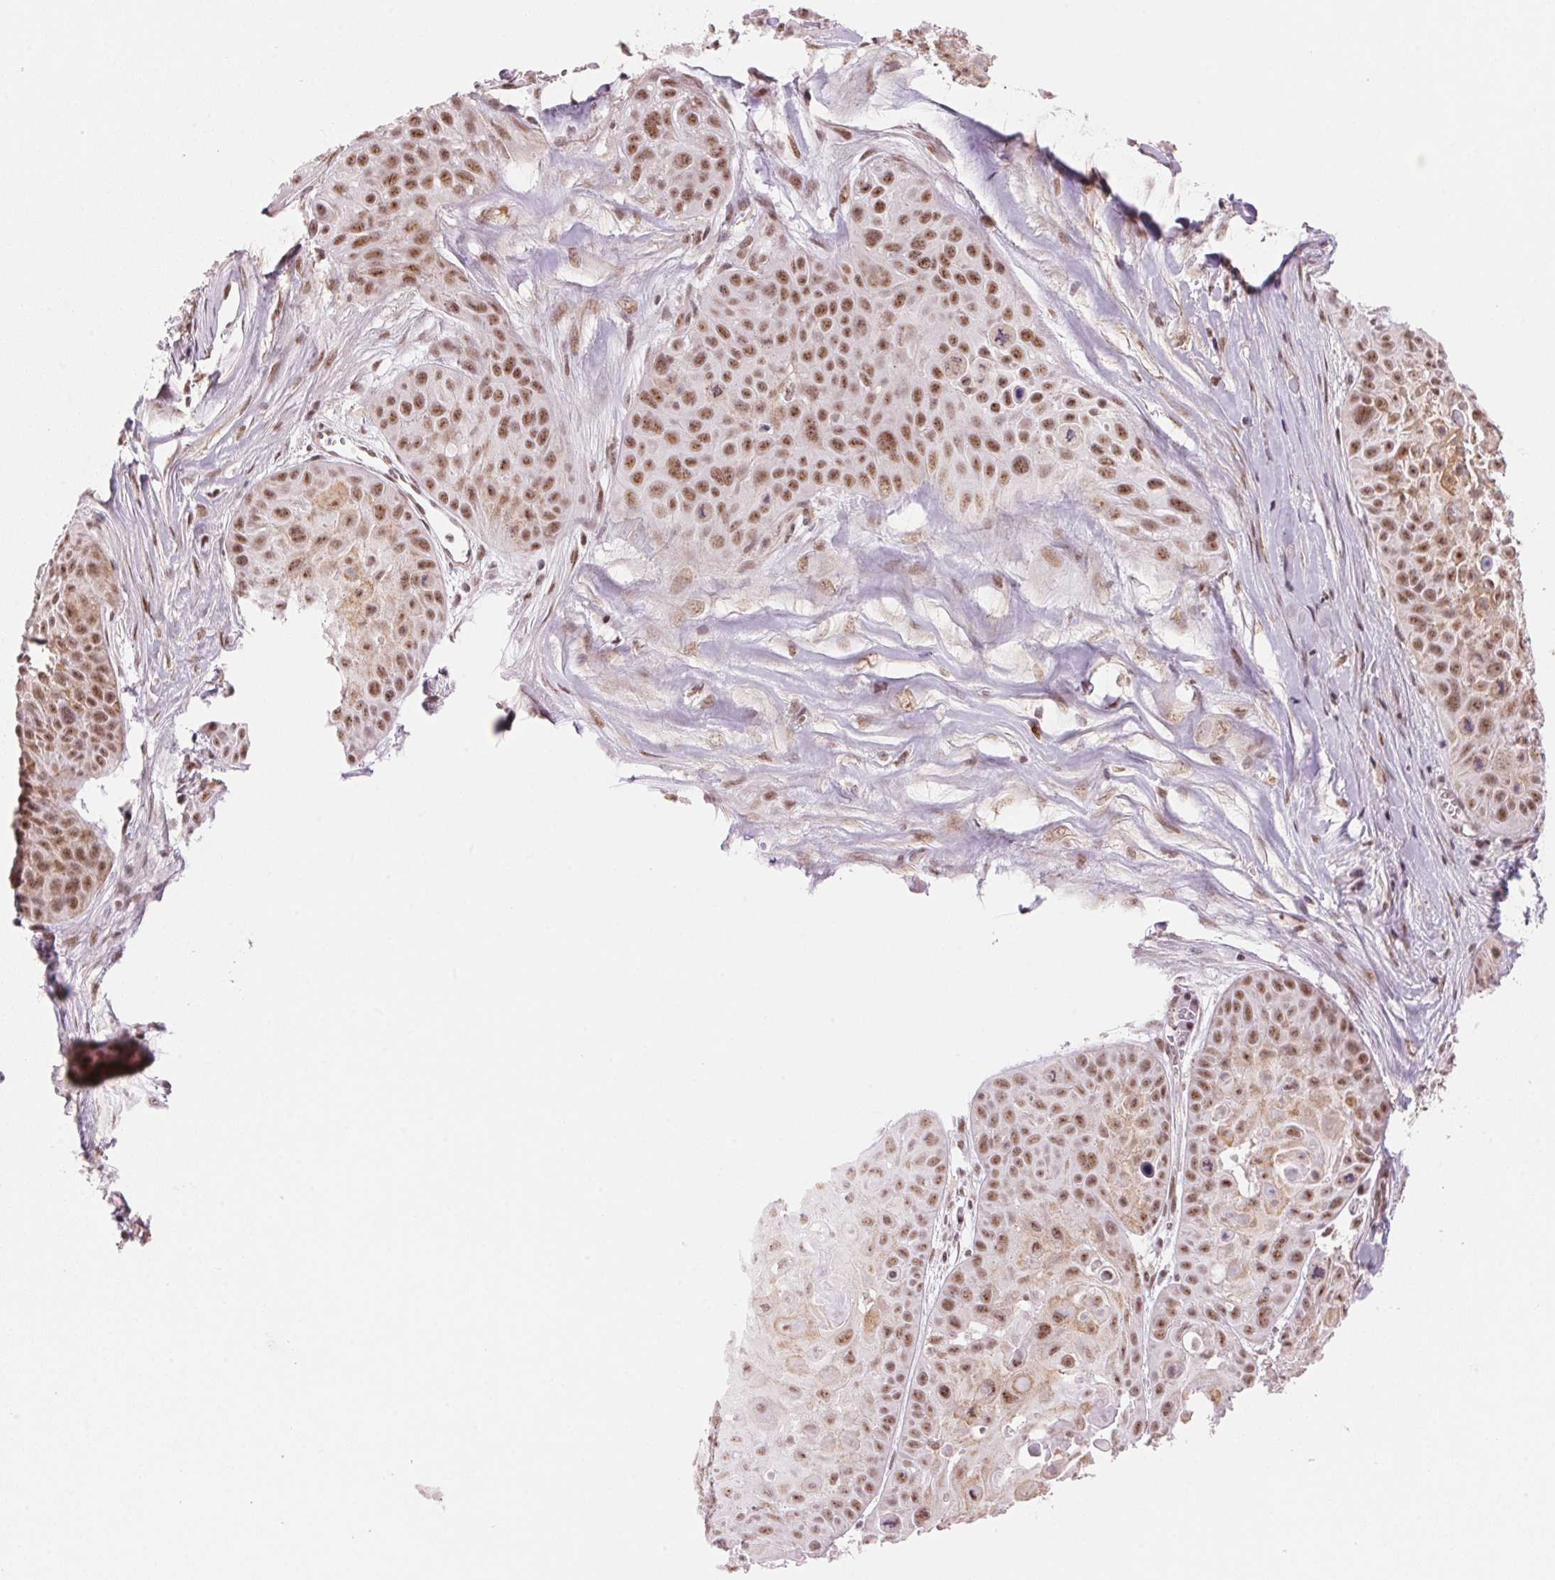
{"staining": {"intensity": "moderate", "quantity": ">75%", "location": "cytoplasmic/membranous,nuclear"}, "tissue": "skin cancer", "cell_type": "Tumor cells", "image_type": "cancer", "snomed": [{"axis": "morphology", "description": "Squamous cell carcinoma, NOS"}, {"axis": "topography", "description": "Skin"}, {"axis": "topography", "description": "Anal"}], "caption": "DAB immunohistochemical staining of human skin cancer (squamous cell carcinoma) exhibits moderate cytoplasmic/membranous and nuclear protein expression in approximately >75% of tumor cells.", "gene": "HNRNPDL", "patient": {"sex": "female", "age": 75}}